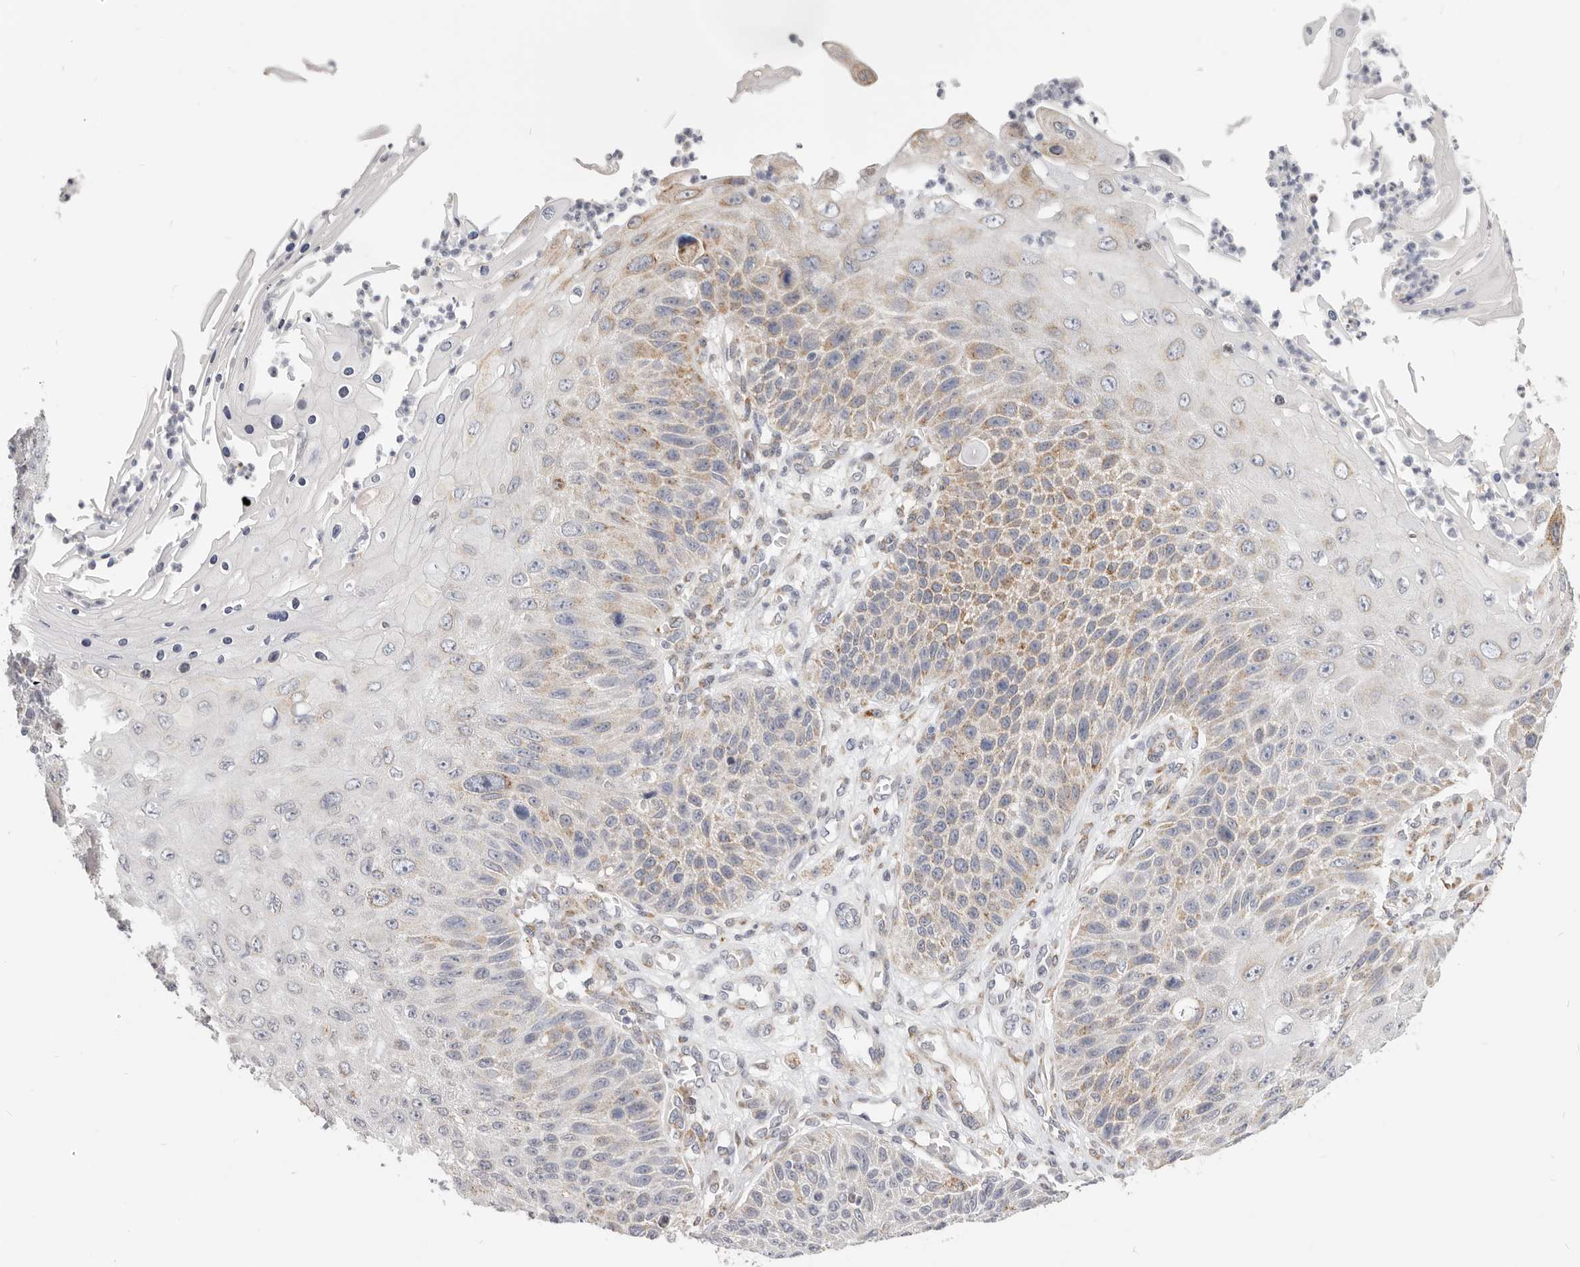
{"staining": {"intensity": "weak", "quantity": "25%-75%", "location": "cytoplasmic/membranous"}, "tissue": "skin cancer", "cell_type": "Tumor cells", "image_type": "cancer", "snomed": [{"axis": "morphology", "description": "Squamous cell carcinoma, NOS"}, {"axis": "topography", "description": "Skin"}], "caption": "Skin cancer stained with a brown dye reveals weak cytoplasmic/membranous positive staining in about 25%-75% of tumor cells.", "gene": "IL32", "patient": {"sex": "female", "age": 88}}